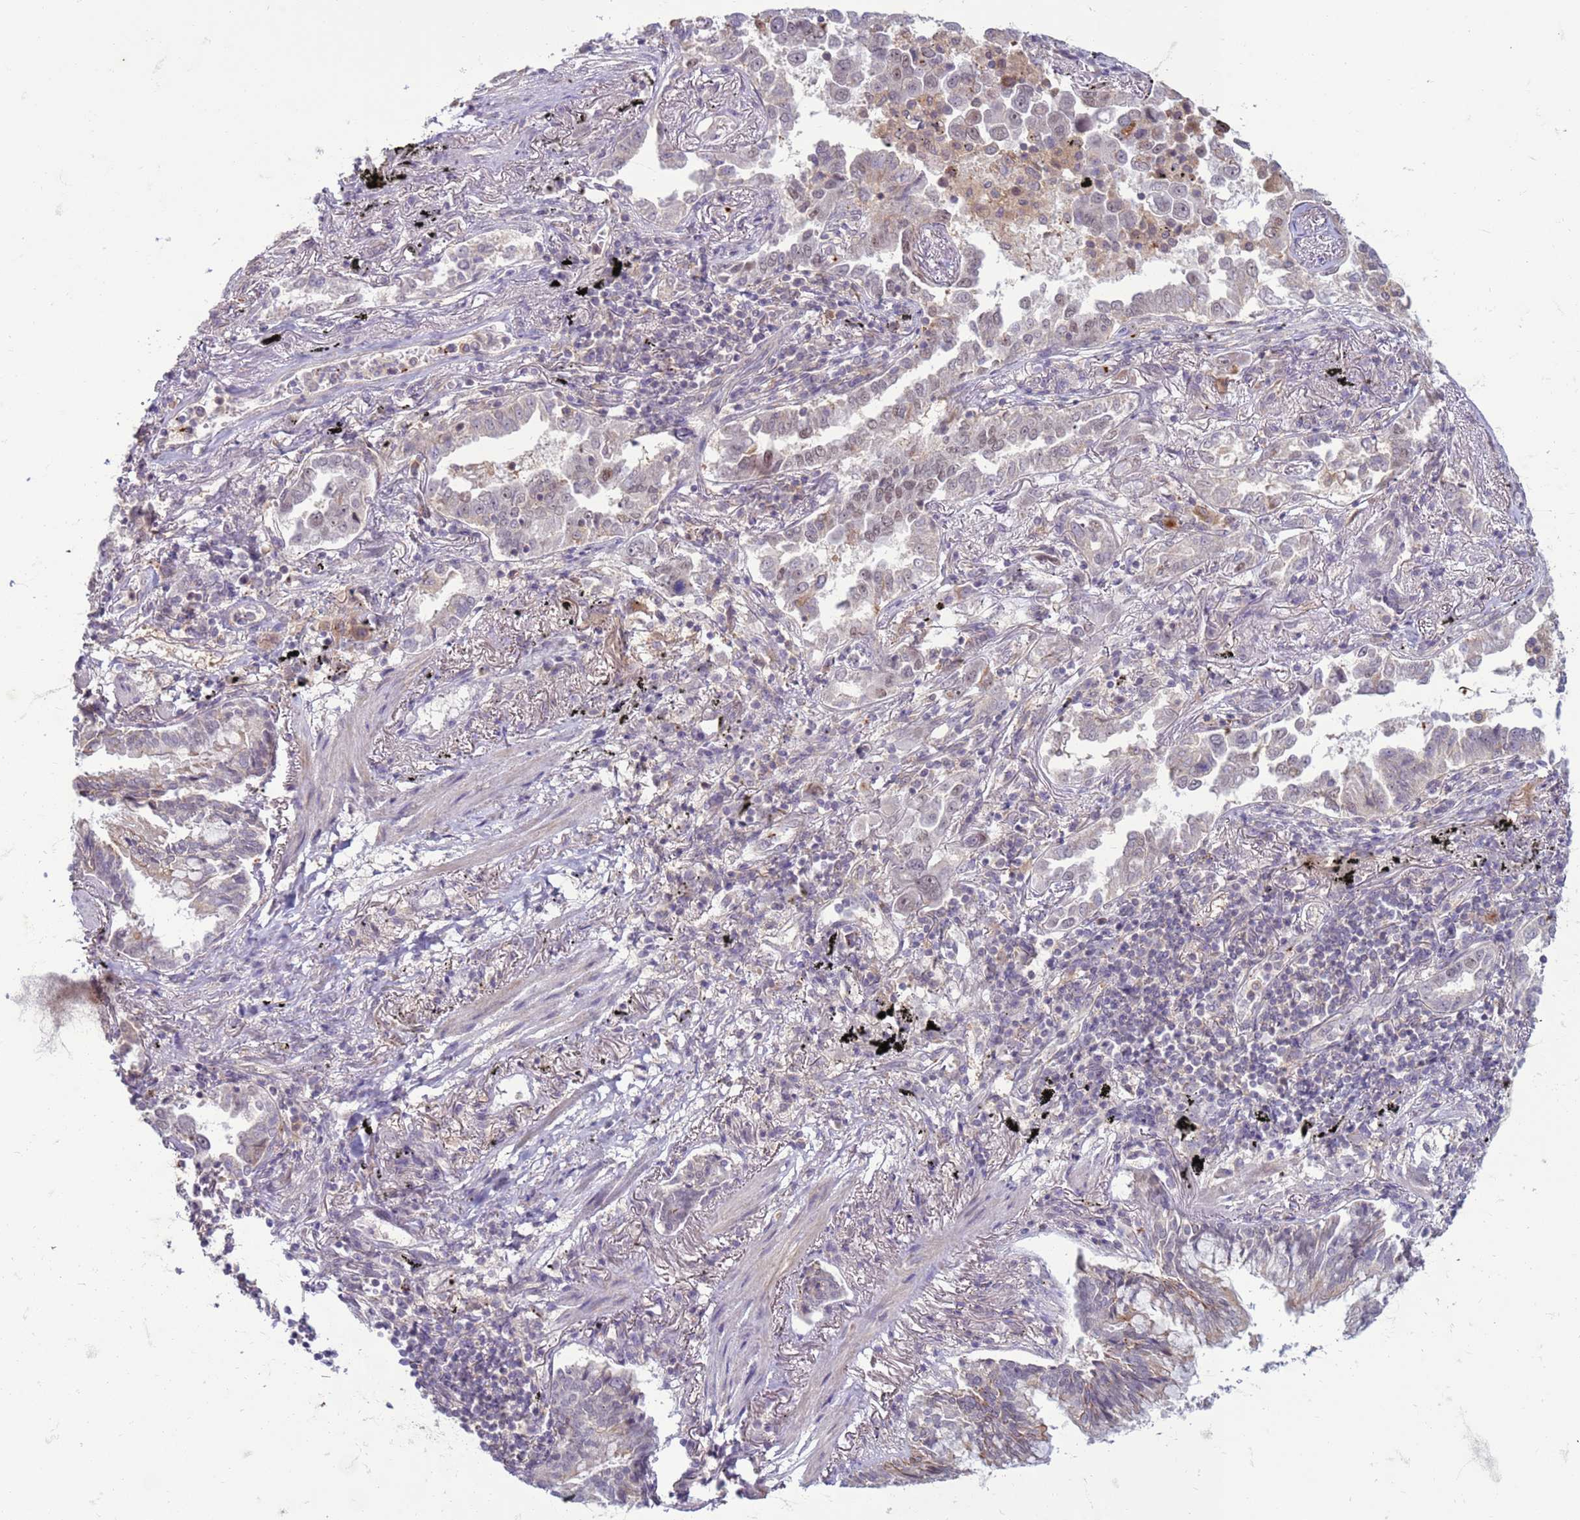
{"staining": {"intensity": "negative", "quantity": "none", "location": "none"}, "tissue": "lung cancer", "cell_type": "Tumor cells", "image_type": "cancer", "snomed": [{"axis": "morphology", "description": "Adenocarcinoma, NOS"}, {"axis": "topography", "description": "Lung"}], "caption": "High power microscopy photomicrograph of an immunohistochemistry photomicrograph of lung cancer (adenocarcinoma), revealing no significant positivity in tumor cells.", "gene": "SLC15A3", "patient": {"sex": "male", "age": 67}}